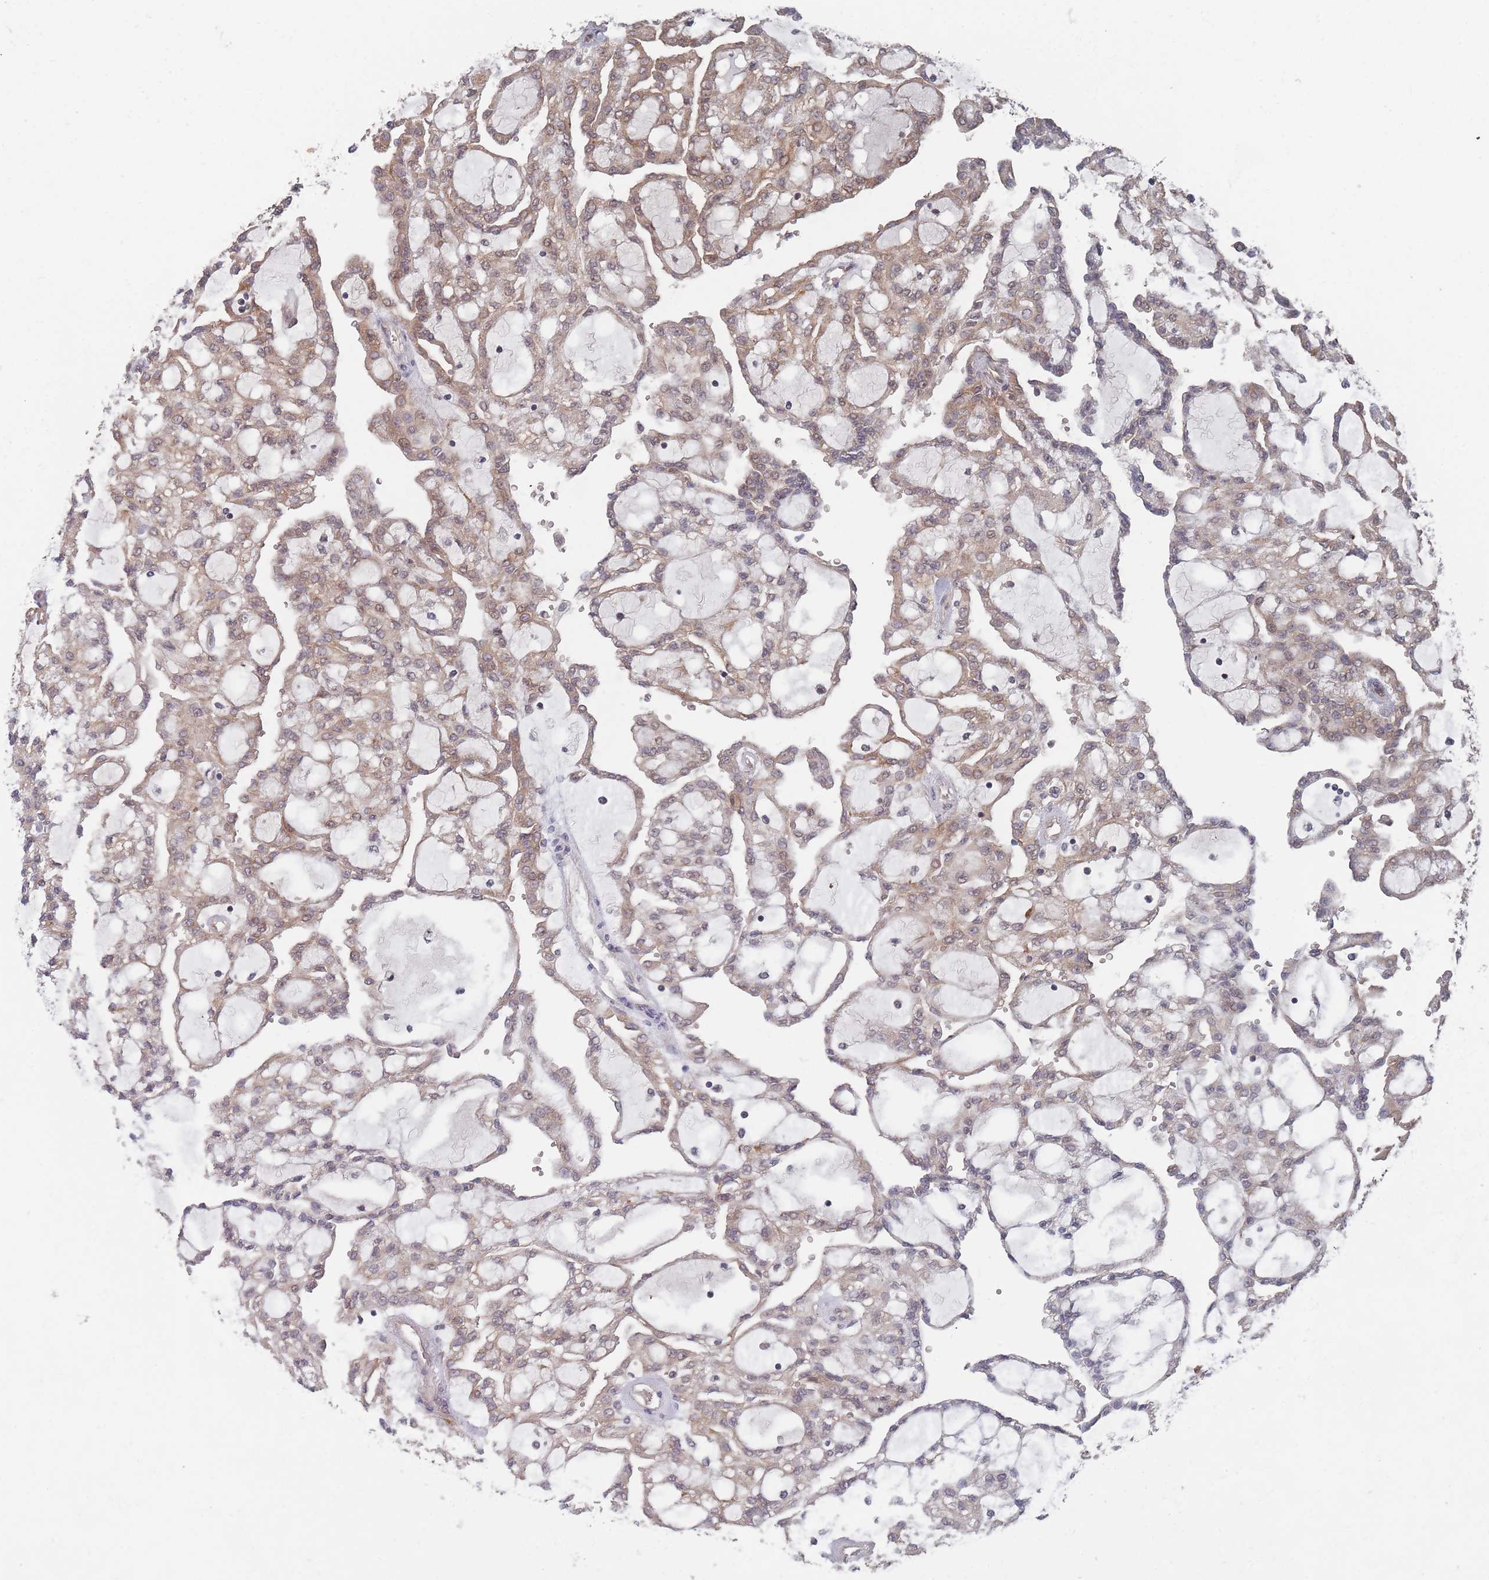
{"staining": {"intensity": "moderate", "quantity": "25%-75%", "location": "cytoplasmic/membranous"}, "tissue": "renal cancer", "cell_type": "Tumor cells", "image_type": "cancer", "snomed": [{"axis": "morphology", "description": "Adenocarcinoma, NOS"}, {"axis": "topography", "description": "Kidney"}], "caption": "A high-resolution image shows immunohistochemistry (IHC) staining of adenocarcinoma (renal), which exhibits moderate cytoplasmic/membranous positivity in about 25%-75% of tumor cells. The protein of interest is stained brown, and the nuclei are stained in blue (DAB (3,3'-diaminobenzidine) IHC with brightfield microscopy, high magnification).", "gene": "CNTRL", "patient": {"sex": "male", "age": 63}}